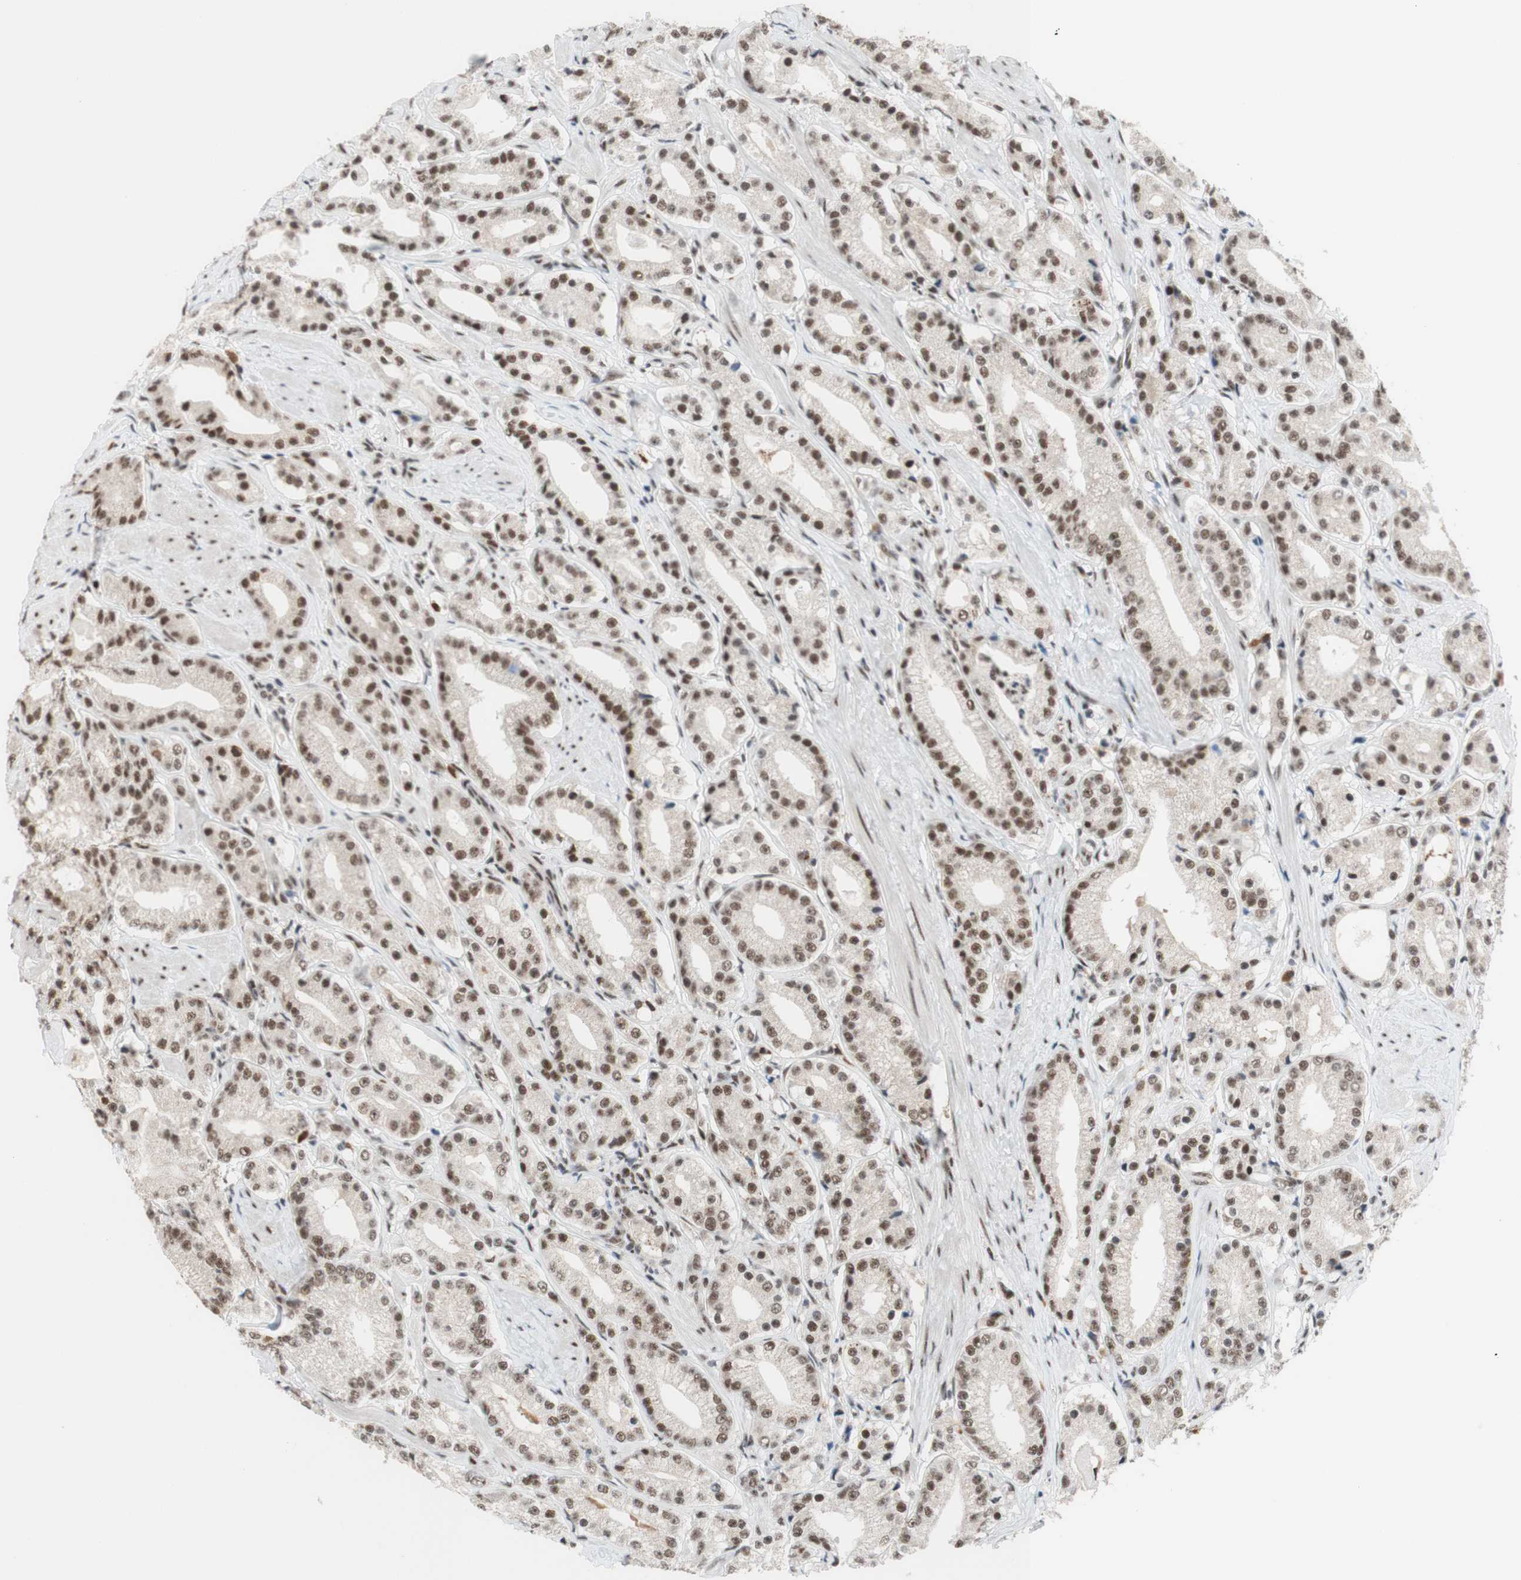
{"staining": {"intensity": "moderate", "quantity": "25%-75%", "location": "nuclear"}, "tissue": "prostate cancer", "cell_type": "Tumor cells", "image_type": "cancer", "snomed": [{"axis": "morphology", "description": "Adenocarcinoma, Low grade"}, {"axis": "topography", "description": "Prostate"}], "caption": "Moderate nuclear protein expression is appreciated in about 25%-75% of tumor cells in prostate cancer (low-grade adenocarcinoma).", "gene": "PRPF19", "patient": {"sex": "male", "age": 63}}